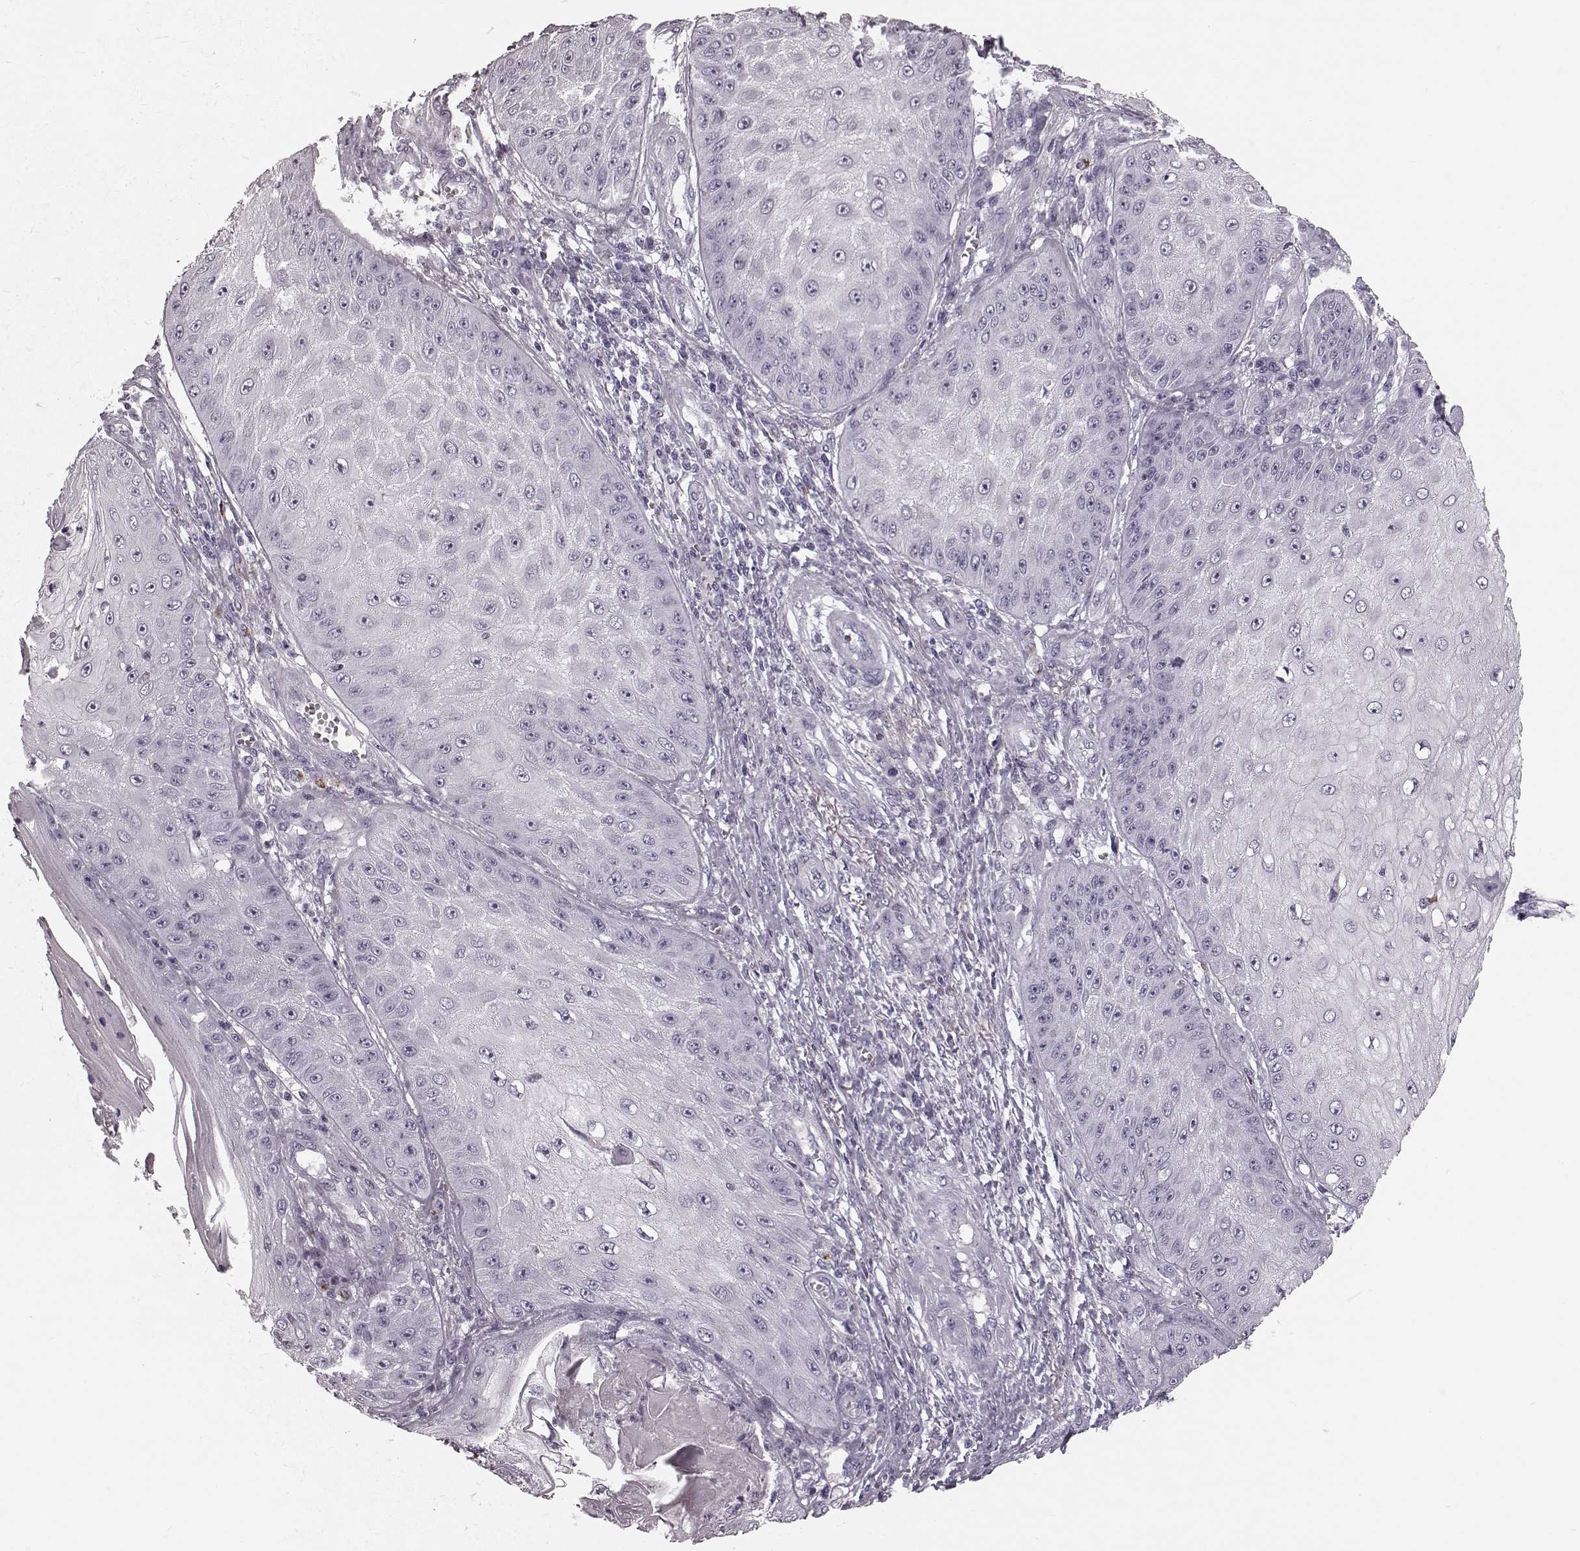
{"staining": {"intensity": "negative", "quantity": "none", "location": "none"}, "tissue": "skin cancer", "cell_type": "Tumor cells", "image_type": "cancer", "snomed": [{"axis": "morphology", "description": "Squamous cell carcinoma, NOS"}, {"axis": "topography", "description": "Skin"}], "caption": "DAB (3,3'-diaminobenzidine) immunohistochemical staining of skin cancer (squamous cell carcinoma) displays no significant staining in tumor cells.", "gene": "CST7", "patient": {"sex": "male", "age": 70}}